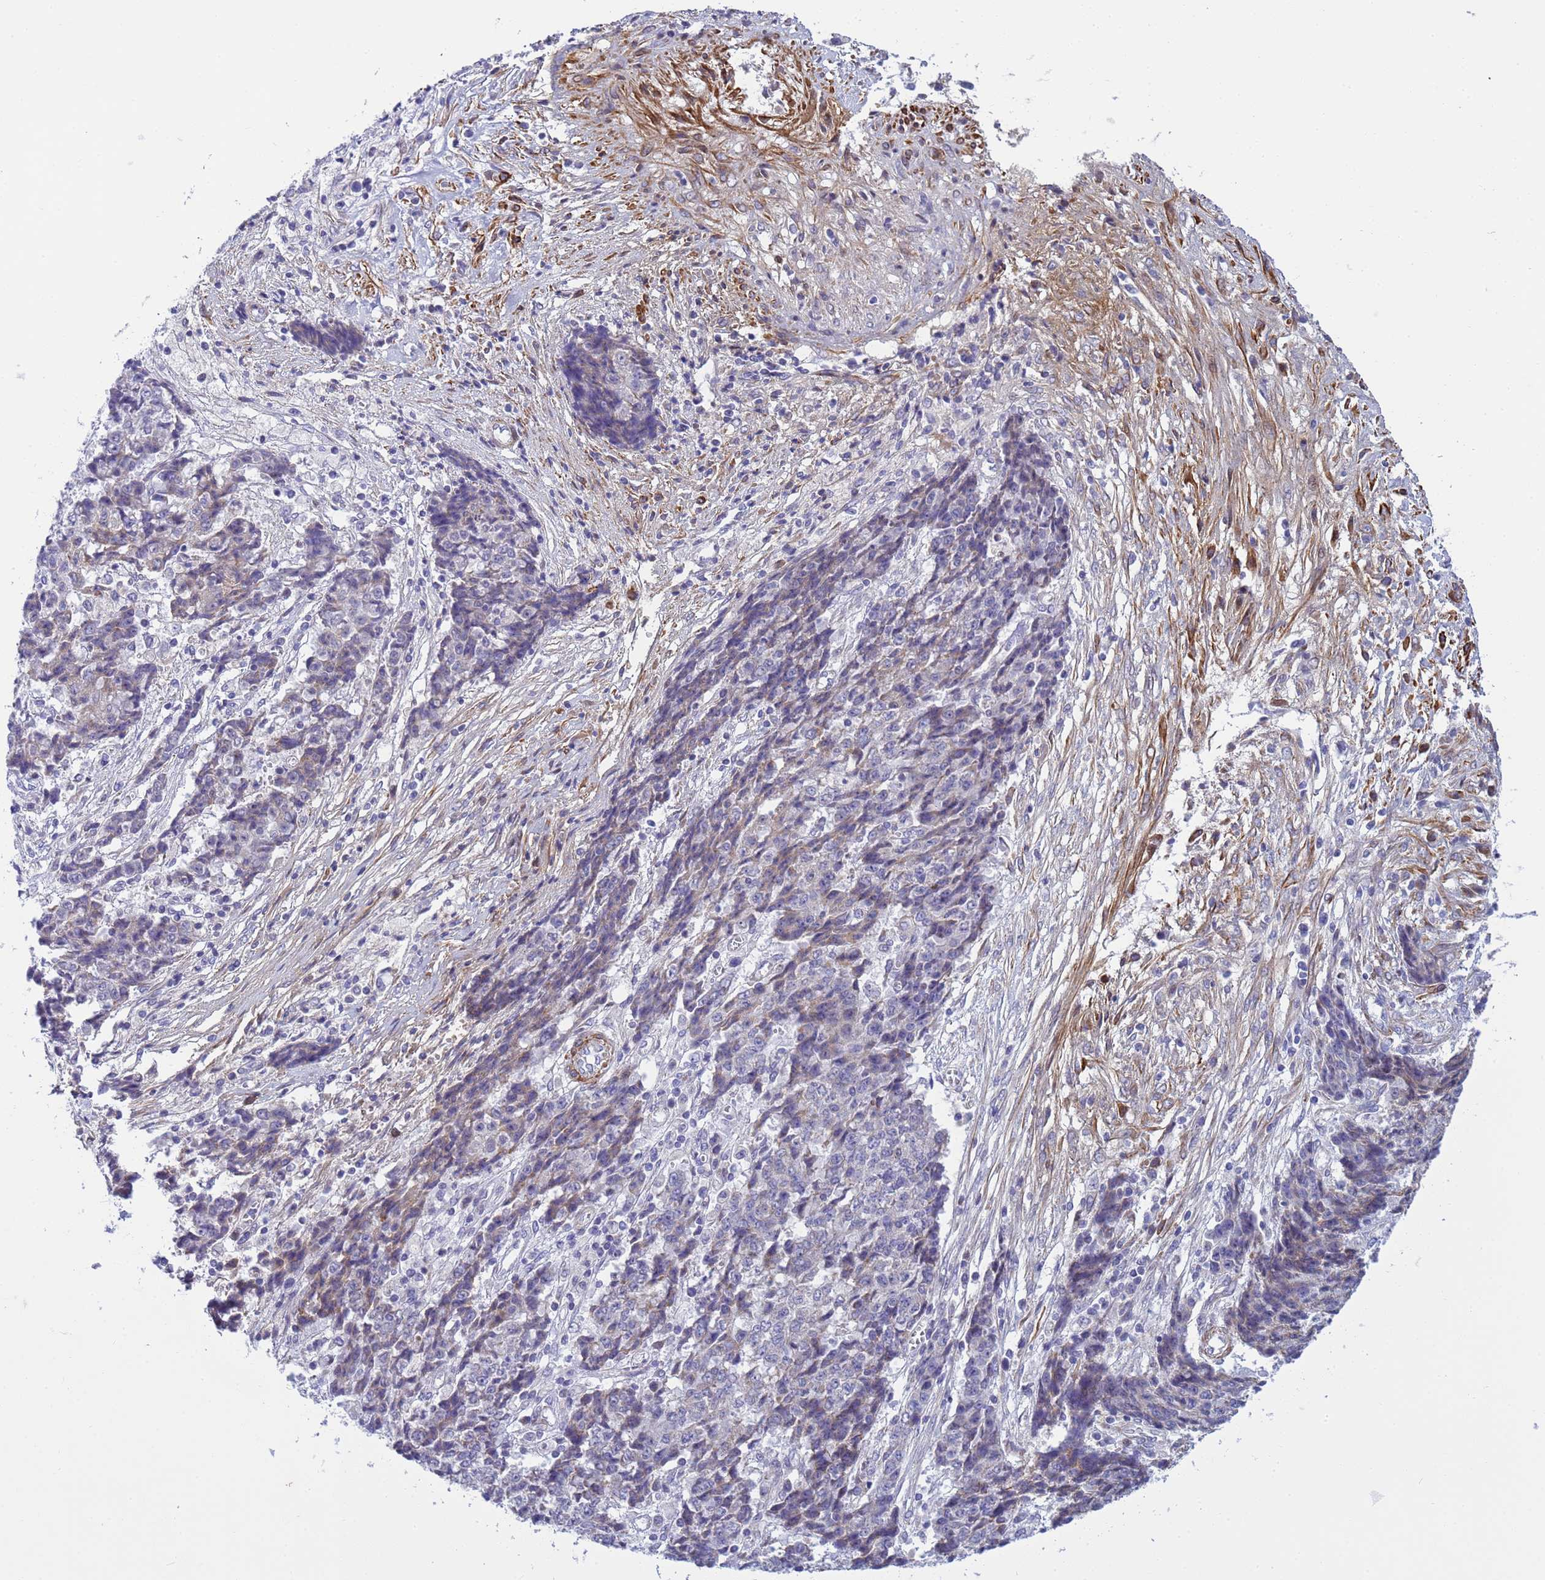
{"staining": {"intensity": "negative", "quantity": "none", "location": "none"}, "tissue": "ovarian cancer", "cell_type": "Tumor cells", "image_type": "cancer", "snomed": [{"axis": "morphology", "description": "Carcinoma, endometroid"}, {"axis": "topography", "description": "Ovary"}], "caption": "High magnification brightfield microscopy of ovarian cancer (endometroid carcinoma) stained with DAB (3,3'-diaminobenzidine) (brown) and counterstained with hematoxylin (blue): tumor cells show no significant expression.", "gene": "P2RX7", "patient": {"sex": "female", "age": 42}}